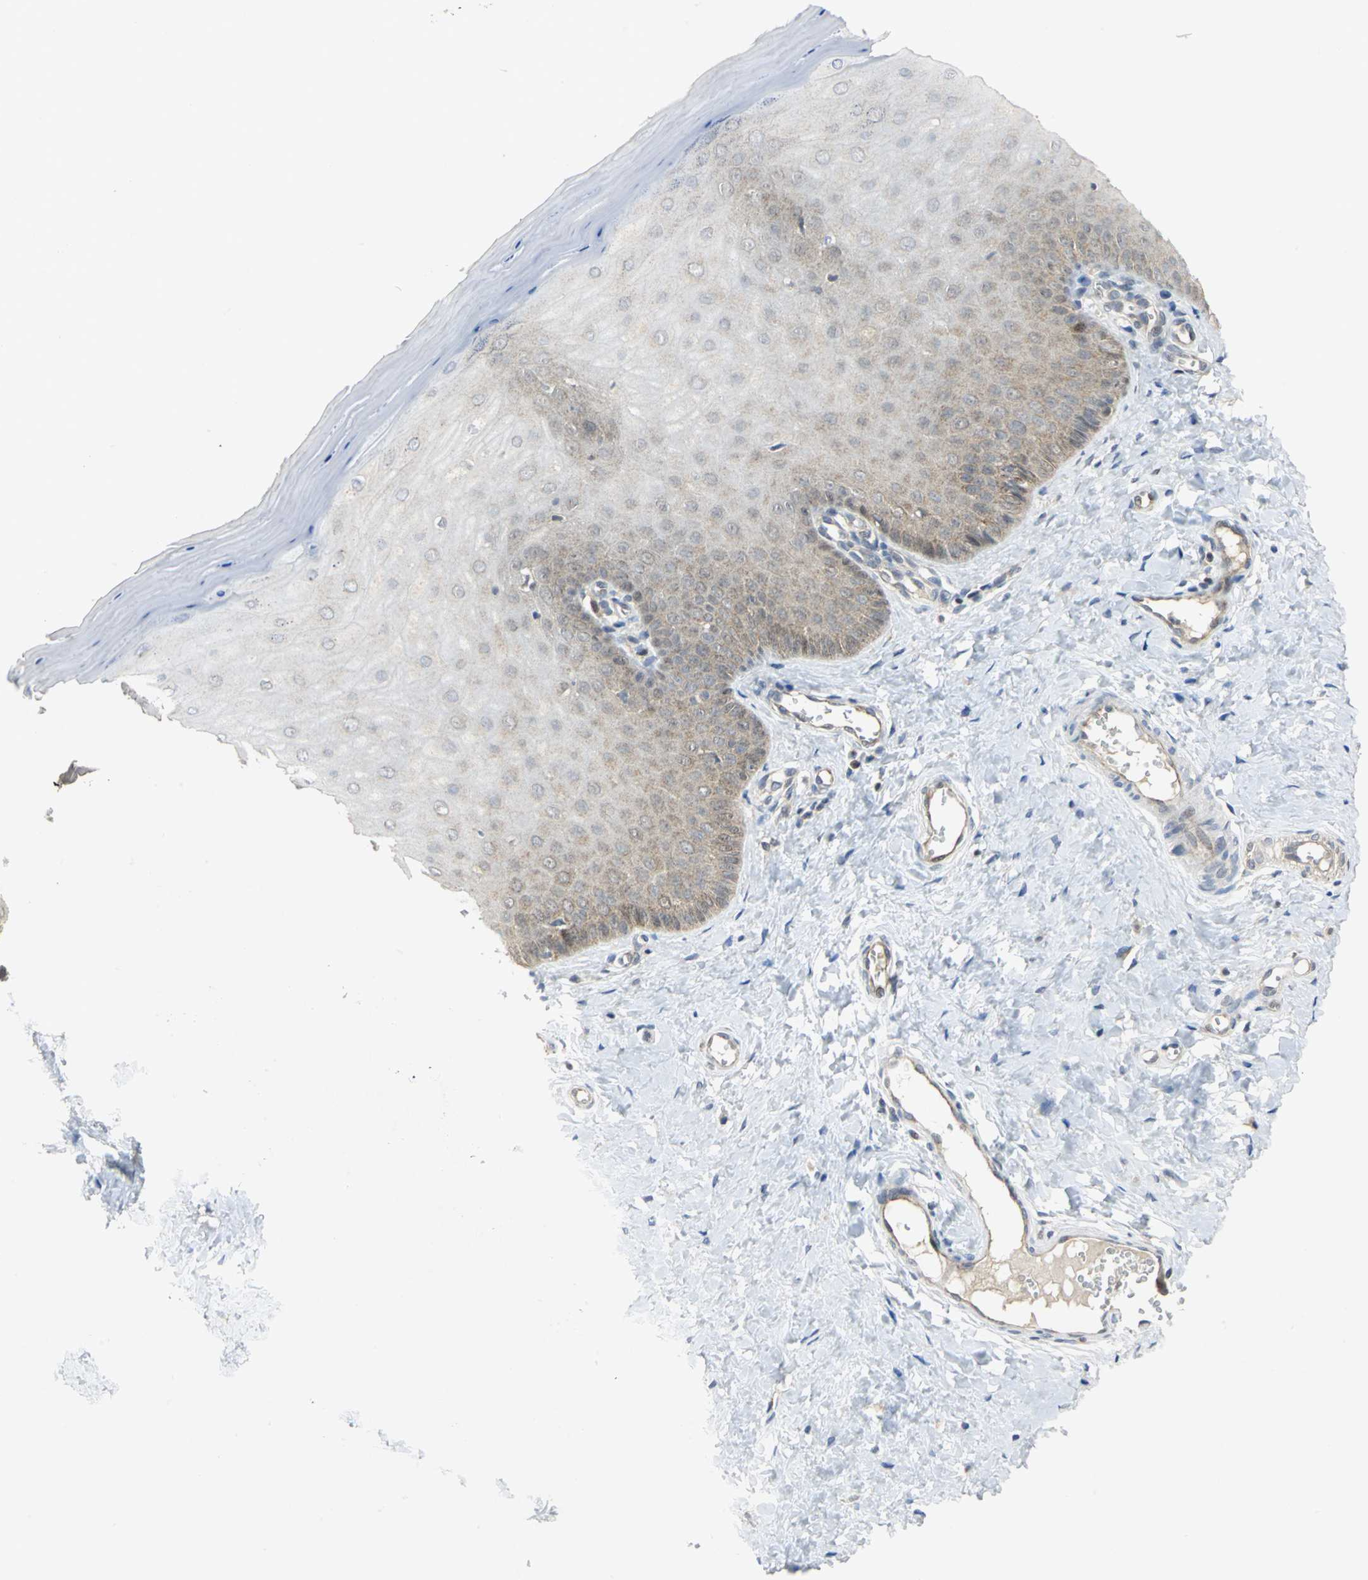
{"staining": {"intensity": "moderate", "quantity": ">75%", "location": "cytoplasmic/membranous,nuclear"}, "tissue": "cervix", "cell_type": "Glandular cells", "image_type": "normal", "snomed": [{"axis": "morphology", "description": "Normal tissue, NOS"}, {"axis": "topography", "description": "Cervix"}], "caption": "This image reveals normal cervix stained with IHC to label a protein in brown. The cytoplasmic/membranous,nuclear of glandular cells show moderate positivity for the protein. Nuclei are counter-stained blue.", "gene": "PPIA", "patient": {"sex": "female", "age": 55}}